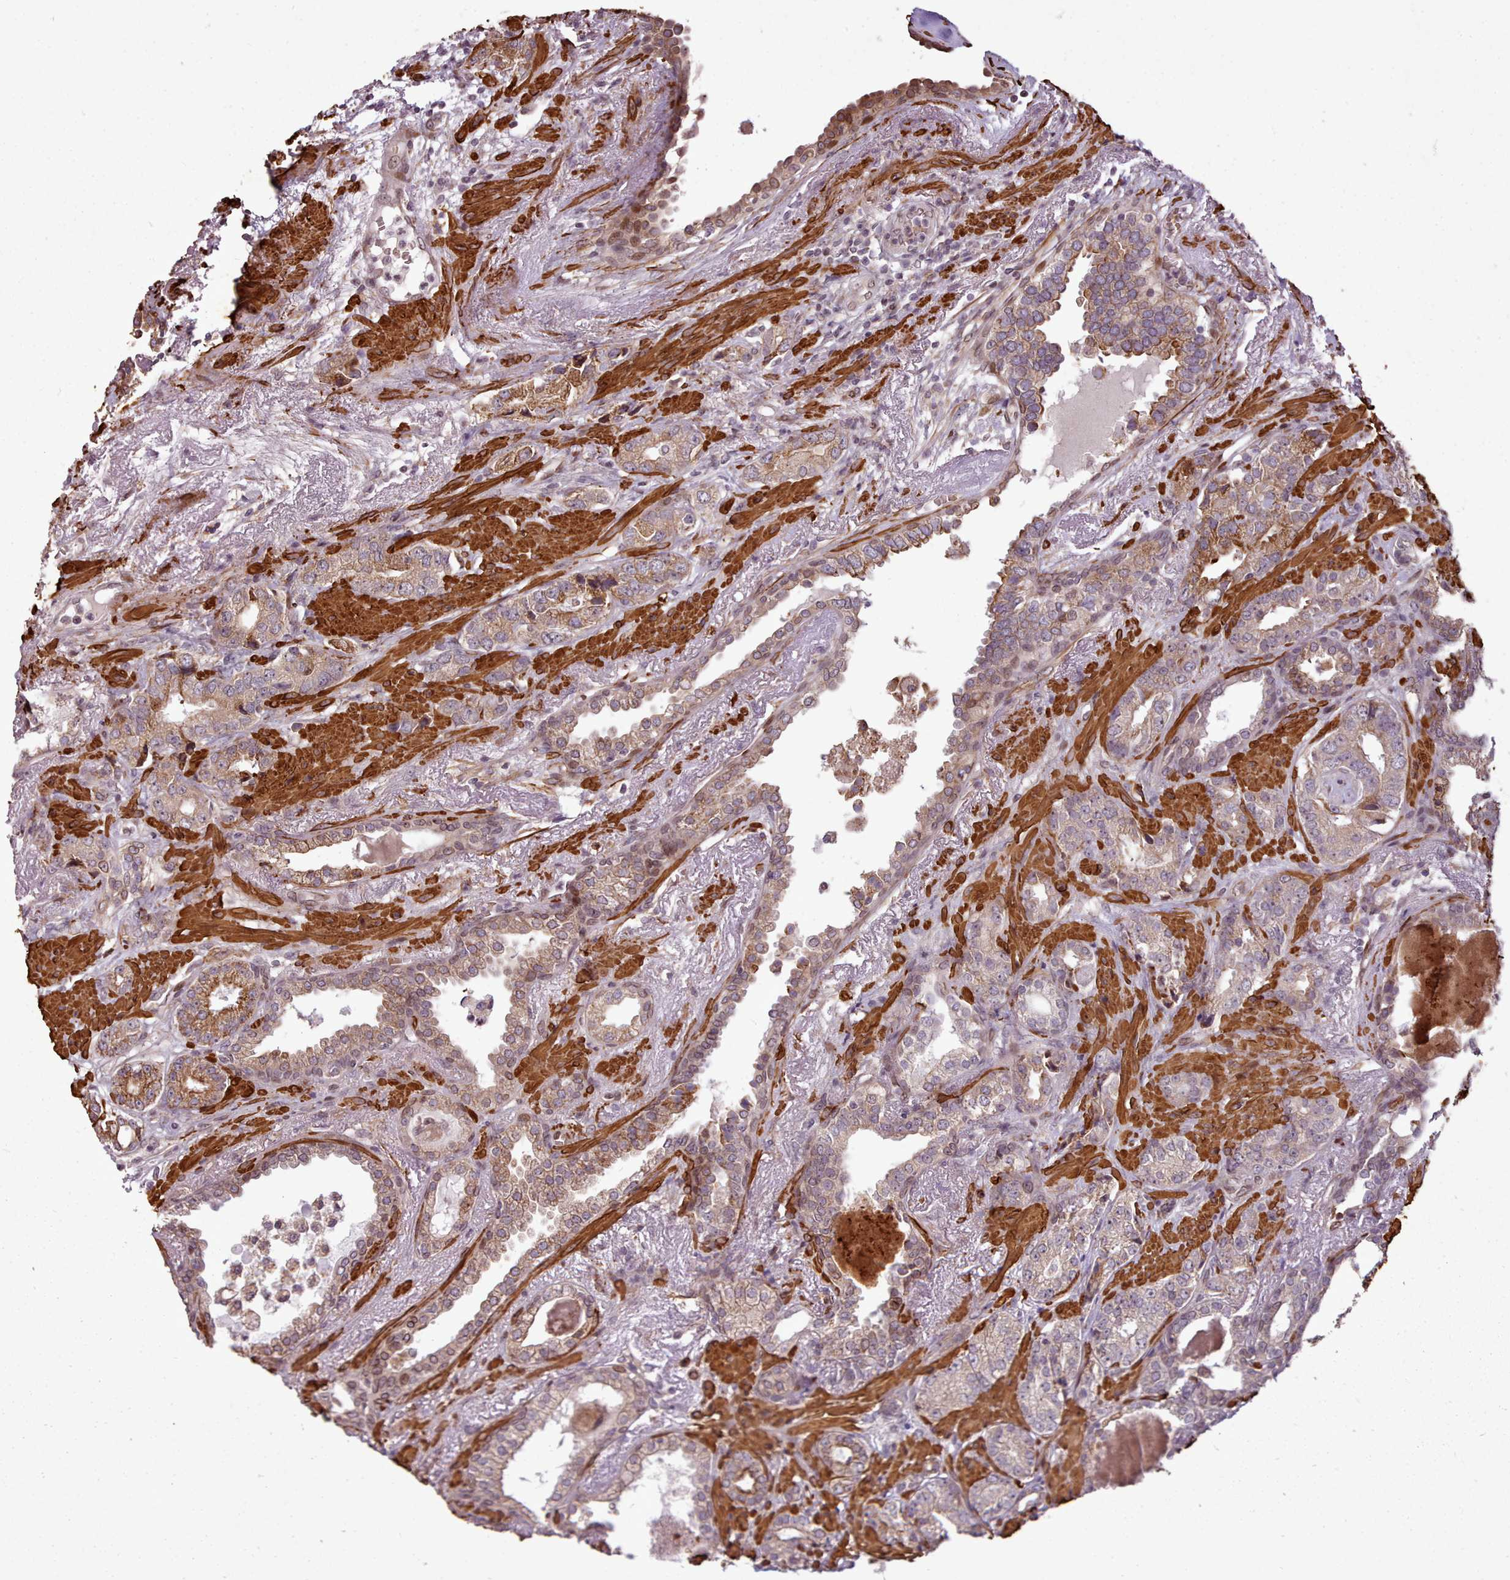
{"staining": {"intensity": "weak", "quantity": ">75%", "location": "cytoplasmic/membranous"}, "tissue": "prostate cancer", "cell_type": "Tumor cells", "image_type": "cancer", "snomed": [{"axis": "morphology", "description": "Adenocarcinoma, High grade"}, {"axis": "topography", "description": "Prostate"}], "caption": "Prostate adenocarcinoma (high-grade) tissue displays weak cytoplasmic/membranous positivity in approximately >75% of tumor cells", "gene": "CABP1", "patient": {"sex": "male", "age": 71}}